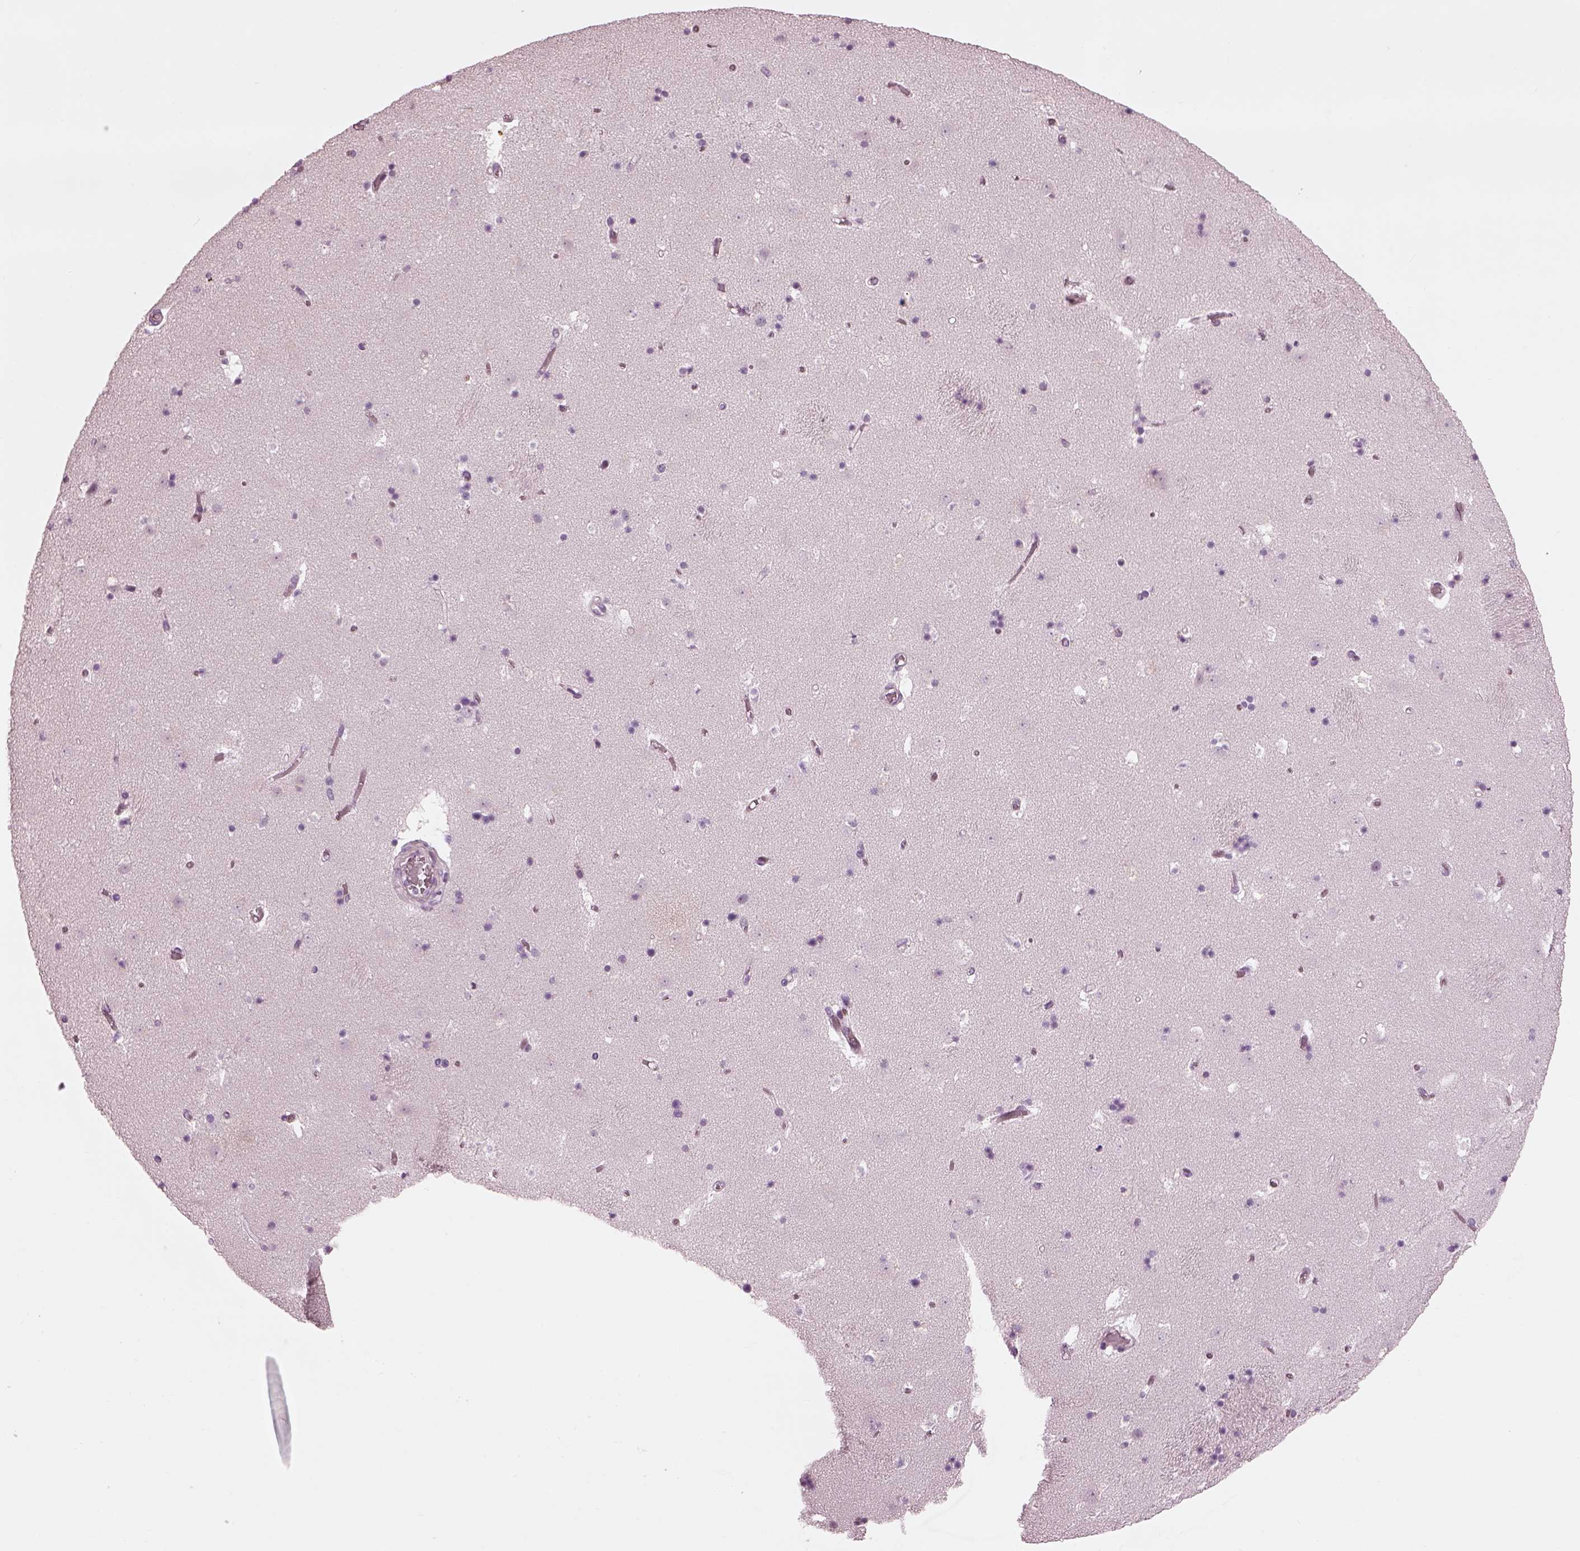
{"staining": {"intensity": "negative", "quantity": "none", "location": "none"}, "tissue": "caudate", "cell_type": "Glial cells", "image_type": "normal", "snomed": [{"axis": "morphology", "description": "Normal tissue, NOS"}, {"axis": "topography", "description": "Lateral ventricle wall"}], "caption": "Benign caudate was stained to show a protein in brown. There is no significant staining in glial cells. (Brightfield microscopy of DAB (3,3'-diaminobenzidine) IHC at high magnification).", "gene": "BFSP1", "patient": {"sex": "female", "age": 42}}